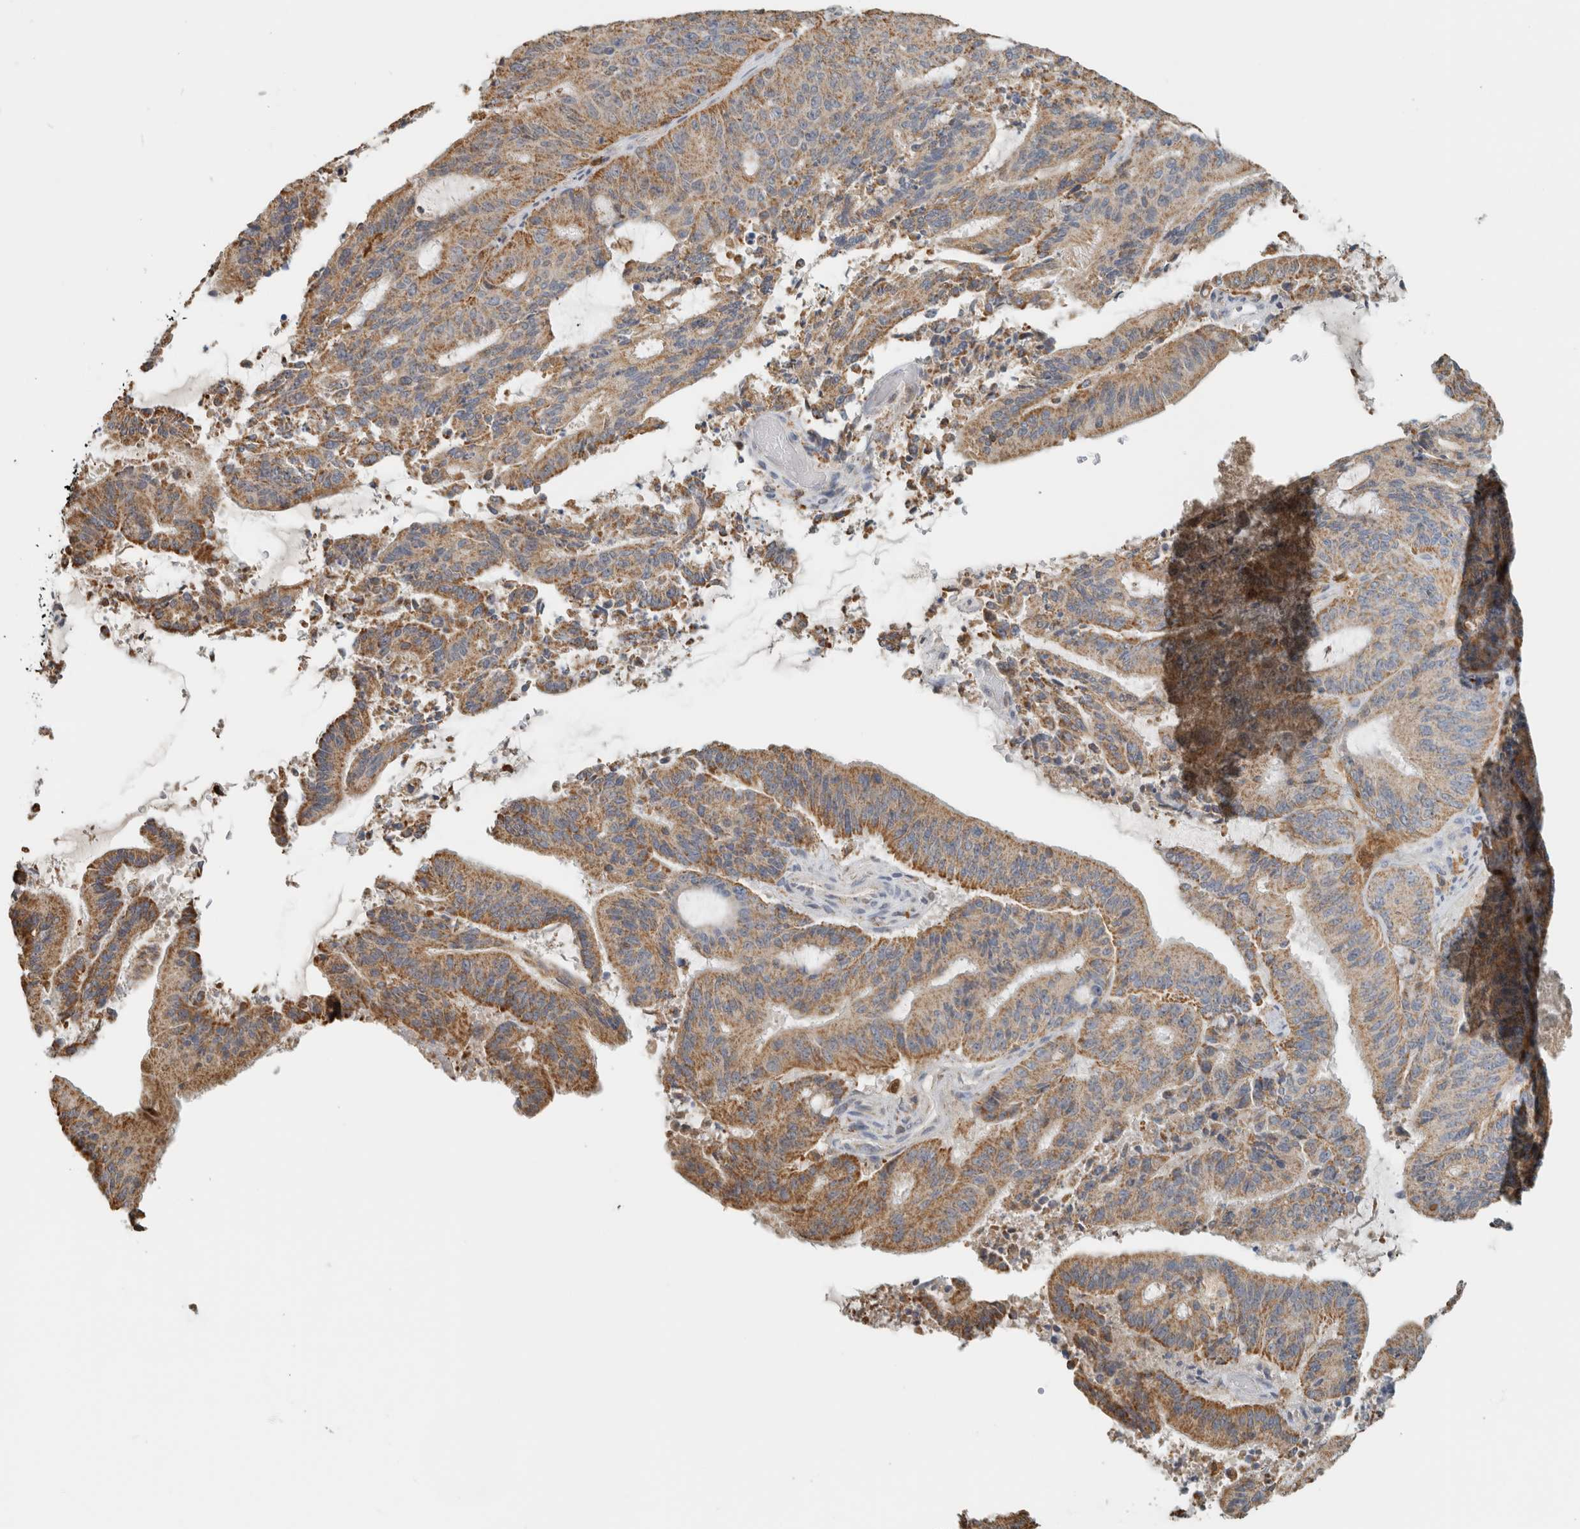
{"staining": {"intensity": "moderate", "quantity": ">75%", "location": "cytoplasmic/membranous"}, "tissue": "liver cancer", "cell_type": "Tumor cells", "image_type": "cancer", "snomed": [{"axis": "morphology", "description": "Normal tissue, NOS"}, {"axis": "morphology", "description": "Cholangiocarcinoma"}, {"axis": "topography", "description": "Liver"}, {"axis": "topography", "description": "Peripheral nerve tissue"}], "caption": "Protein staining by IHC reveals moderate cytoplasmic/membranous staining in approximately >75% of tumor cells in liver cancer. Nuclei are stained in blue.", "gene": "CAPG", "patient": {"sex": "female", "age": 73}}